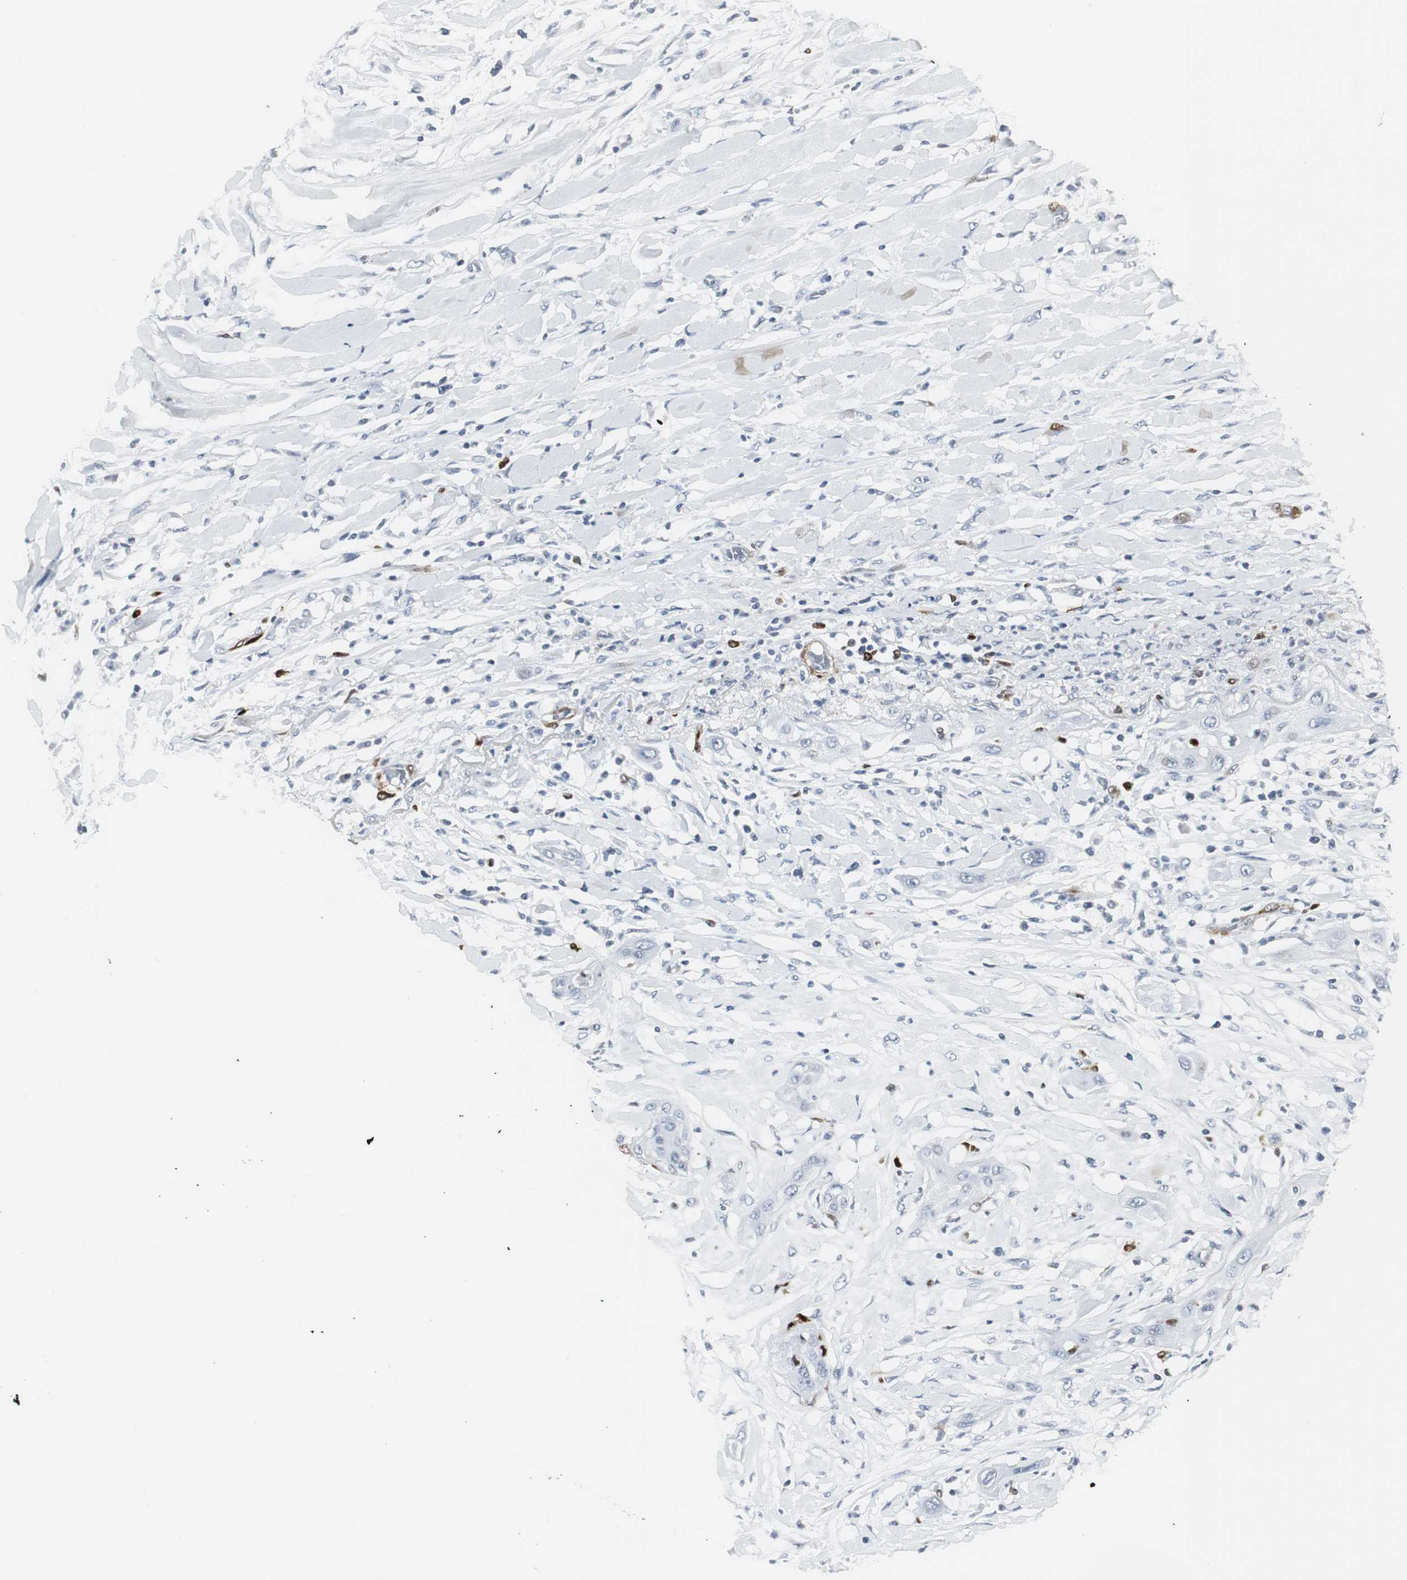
{"staining": {"intensity": "negative", "quantity": "none", "location": "none"}, "tissue": "lung cancer", "cell_type": "Tumor cells", "image_type": "cancer", "snomed": [{"axis": "morphology", "description": "Squamous cell carcinoma, NOS"}, {"axis": "topography", "description": "Lung"}], "caption": "DAB (3,3'-diaminobenzidine) immunohistochemical staining of lung cancer reveals no significant positivity in tumor cells.", "gene": "PPP1R14A", "patient": {"sex": "female", "age": 47}}